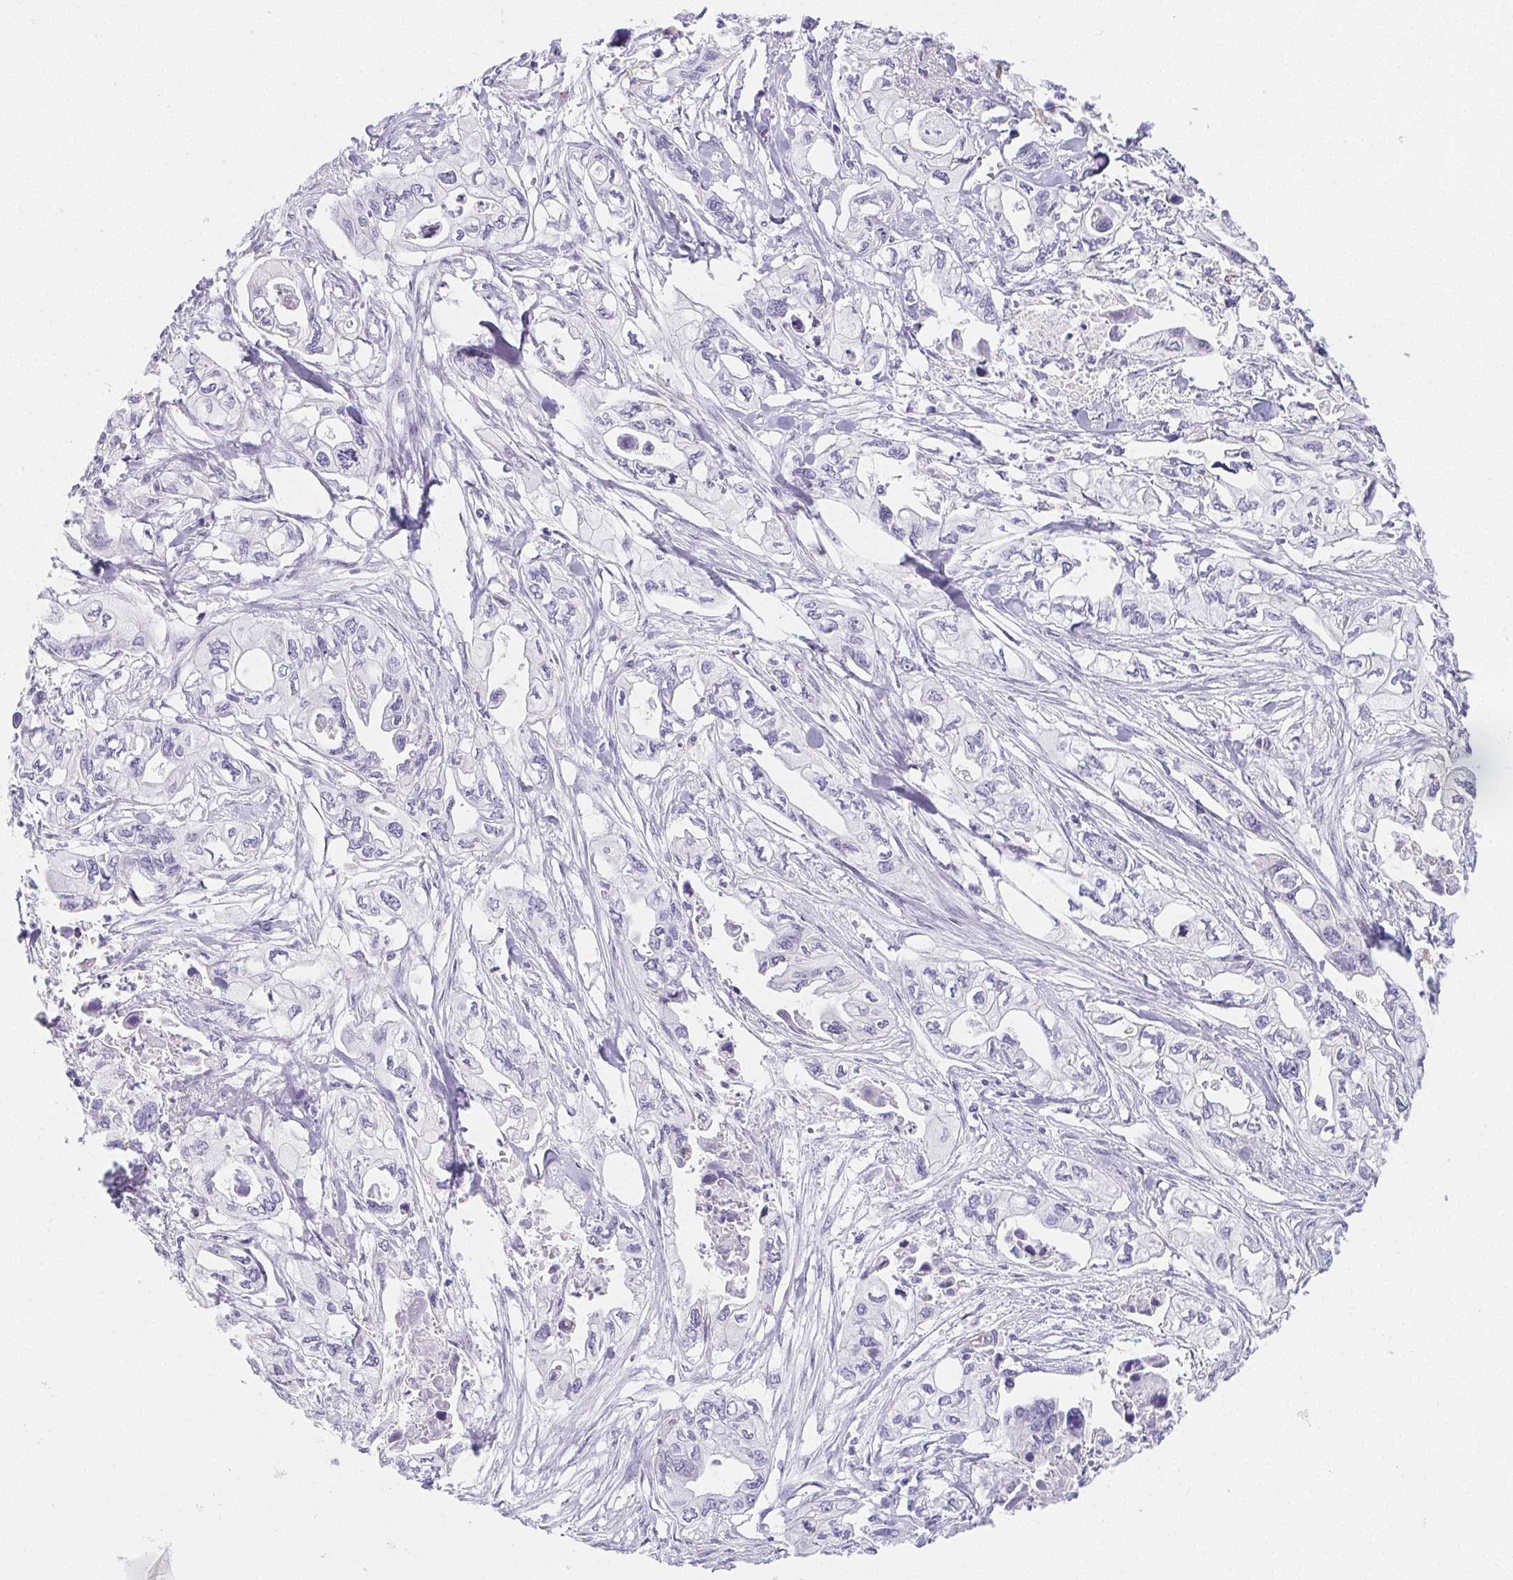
{"staining": {"intensity": "negative", "quantity": "none", "location": "none"}, "tissue": "pancreatic cancer", "cell_type": "Tumor cells", "image_type": "cancer", "snomed": [{"axis": "morphology", "description": "Adenocarcinoma, NOS"}, {"axis": "topography", "description": "Pancreas"}], "caption": "Pancreatic cancer was stained to show a protein in brown. There is no significant positivity in tumor cells. (DAB (3,3'-diaminobenzidine) IHC visualized using brightfield microscopy, high magnification).", "gene": "ZBBX", "patient": {"sex": "male", "age": 68}}